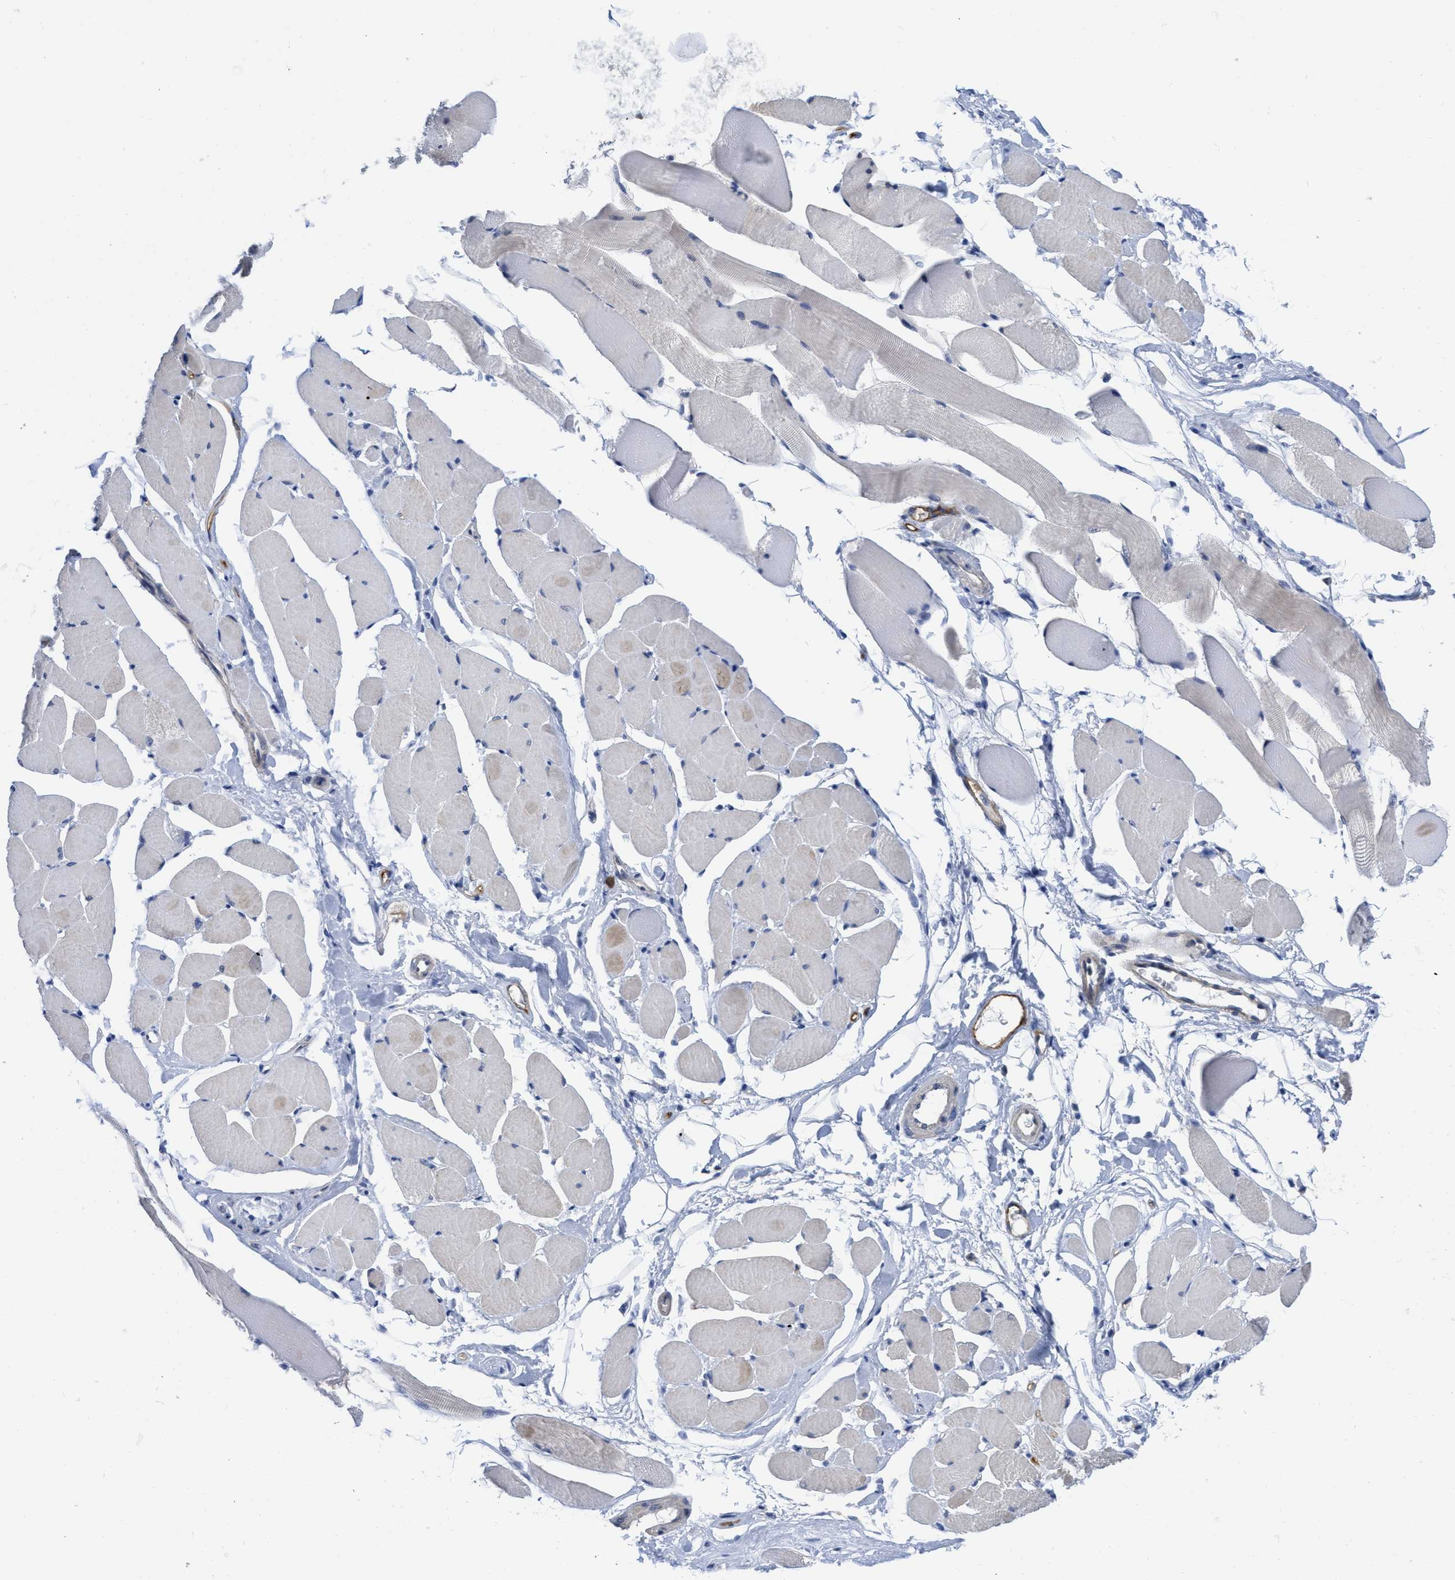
{"staining": {"intensity": "negative", "quantity": "none", "location": "none"}, "tissue": "skeletal muscle", "cell_type": "Myocytes", "image_type": "normal", "snomed": [{"axis": "morphology", "description": "Normal tissue, NOS"}, {"axis": "topography", "description": "Skeletal muscle"}, {"axis": "topography", "description": "Peripheral nerve tissue"}], "caption": "Myocytes show no significant protein expression in normal skeletal muscle.", "gene": "ACKR1", "patient": {"sex": "female", "age": 84}}